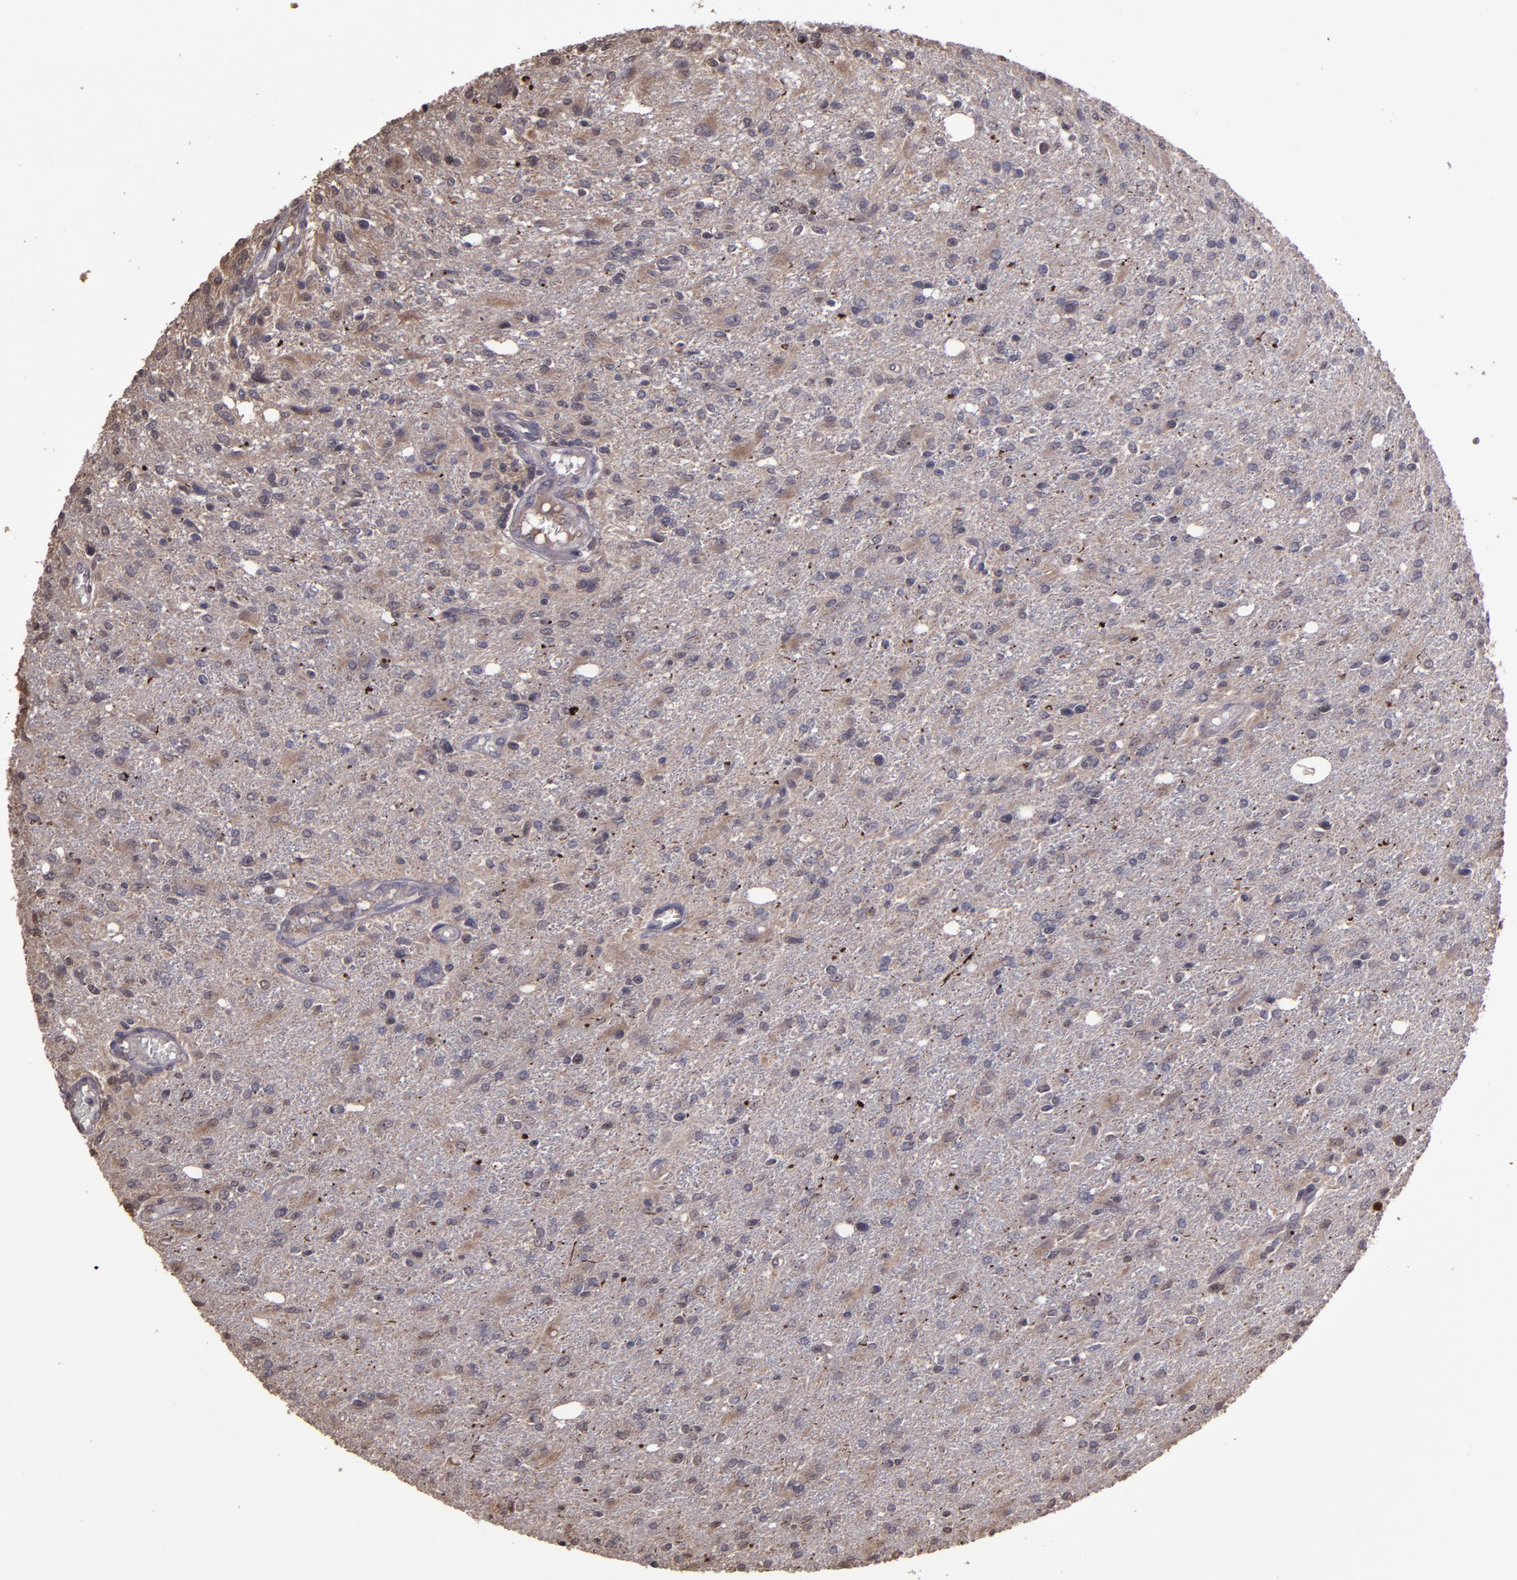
{"staining": {"intensity": "moderate", "quantity": "25%-75%", "location": "cytoplasmic/membranous"}, "tissue": "glioma", "cell_type": "Tumor cells", "image_type": "cancer", "snomed": [{"axis": "morphology", "description": "Glioma, malignant, High grade"}, {"axis": "topography", "description": "Cerebral cortex"}], "caption": "Glioma stained for a protein (brown) demonstrates moderate cytoplasmic/membranous positive staining in approximately 25%-75% of tumor cells.", "gene": "SERPINF2", "patient": {"sex": "male", "age": 76}}